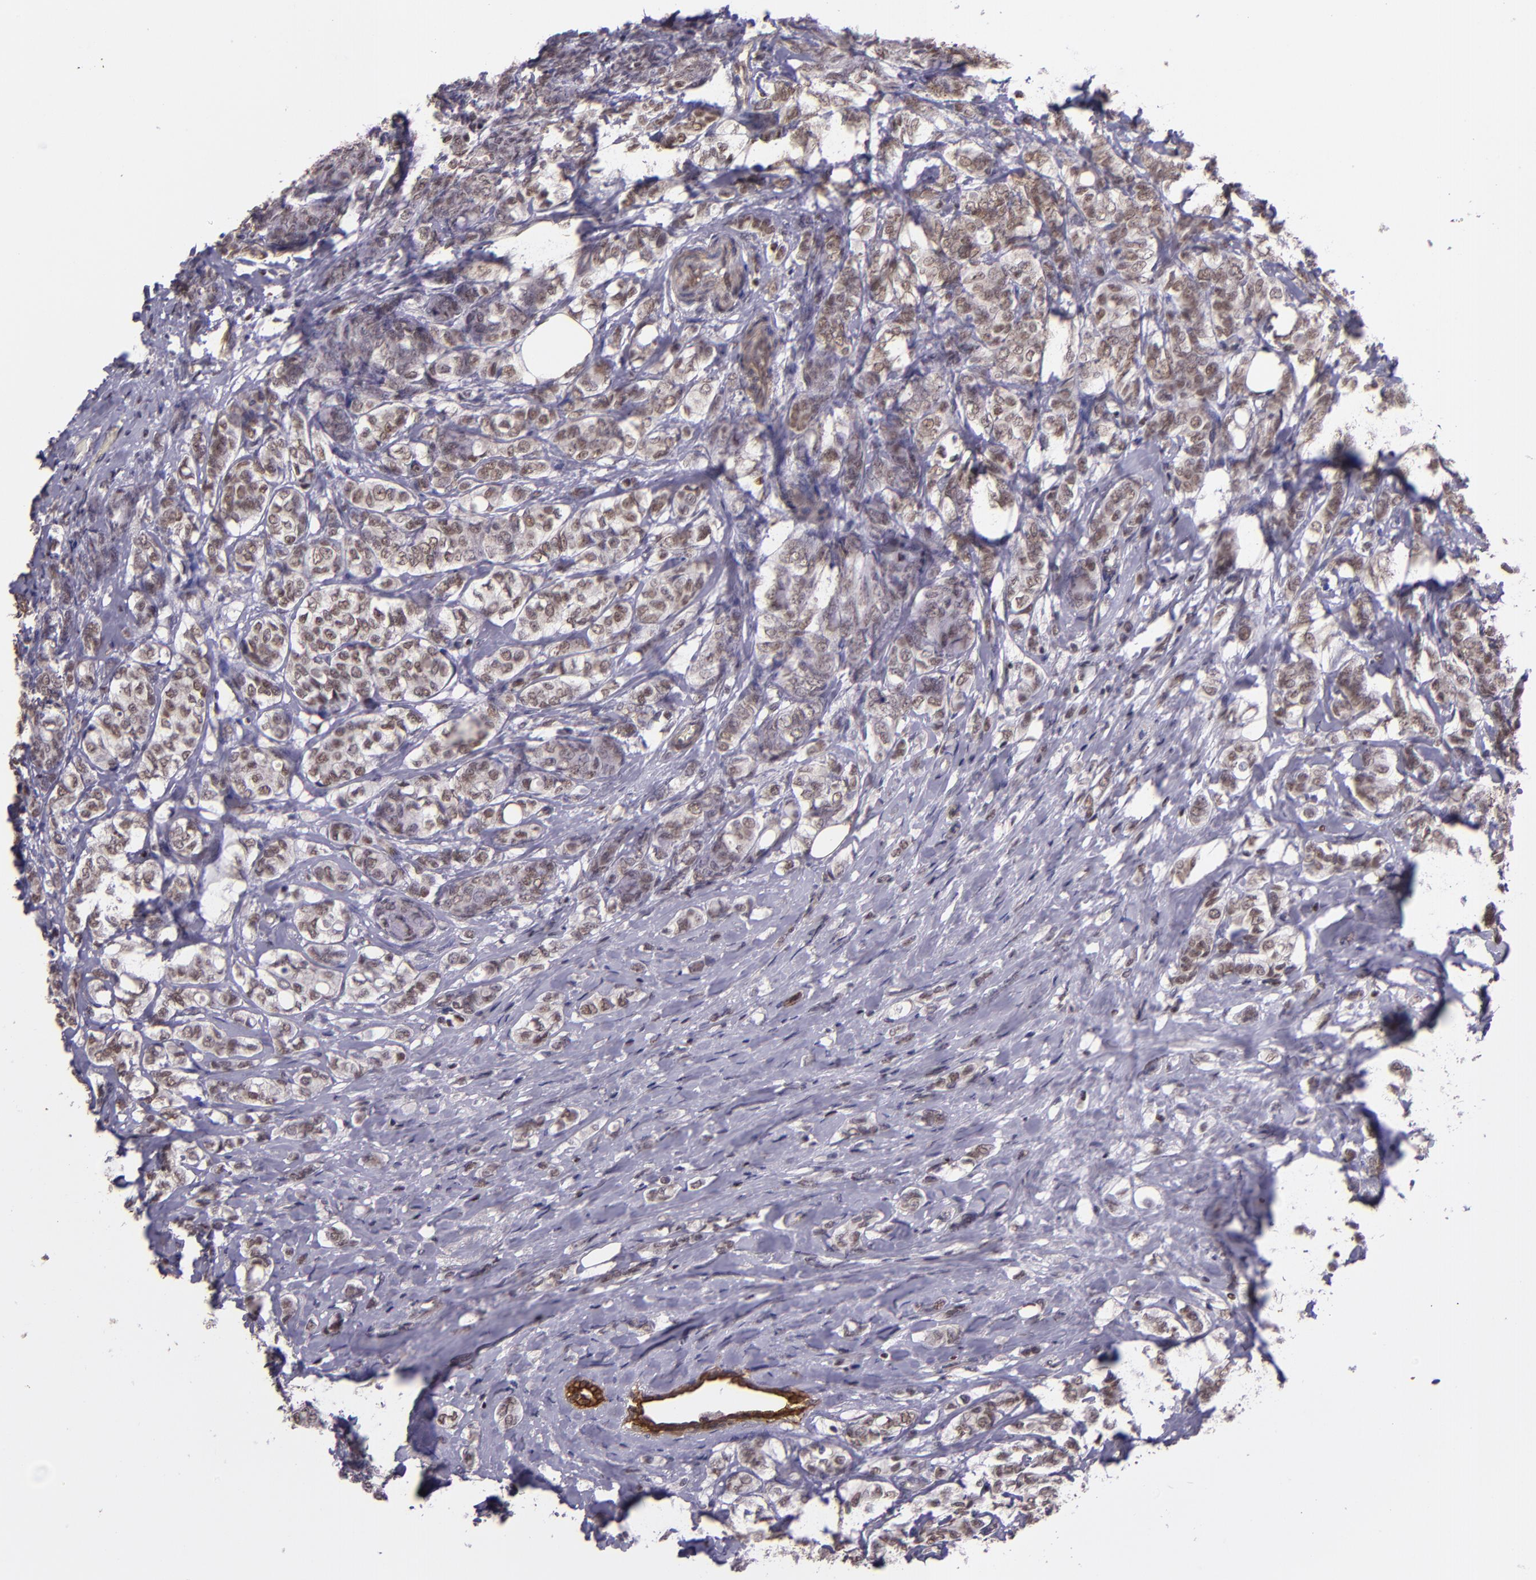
{"staining": {"intensity": "weak", "quantity": ">75%", "location": "cytoplasmic/membranous,nuclear"}, "tissue": "breast cancer", "cell_type": "Tumor cells", "image_type": "cancer", "snomed": [{"axis": "morphology", "description": "Lobular carcinoma"}, {"axis": "topography", "description": "Breast"}], "caption": "About >75% of tumor cells in breast lobular carcinoma exhibit weak cytoplasmic/membranous and nuclear protein expression as visualized by brown immunohistochemical staining.", "gene": "ELF1", "patient": {"sex": "female", "age": 60}}